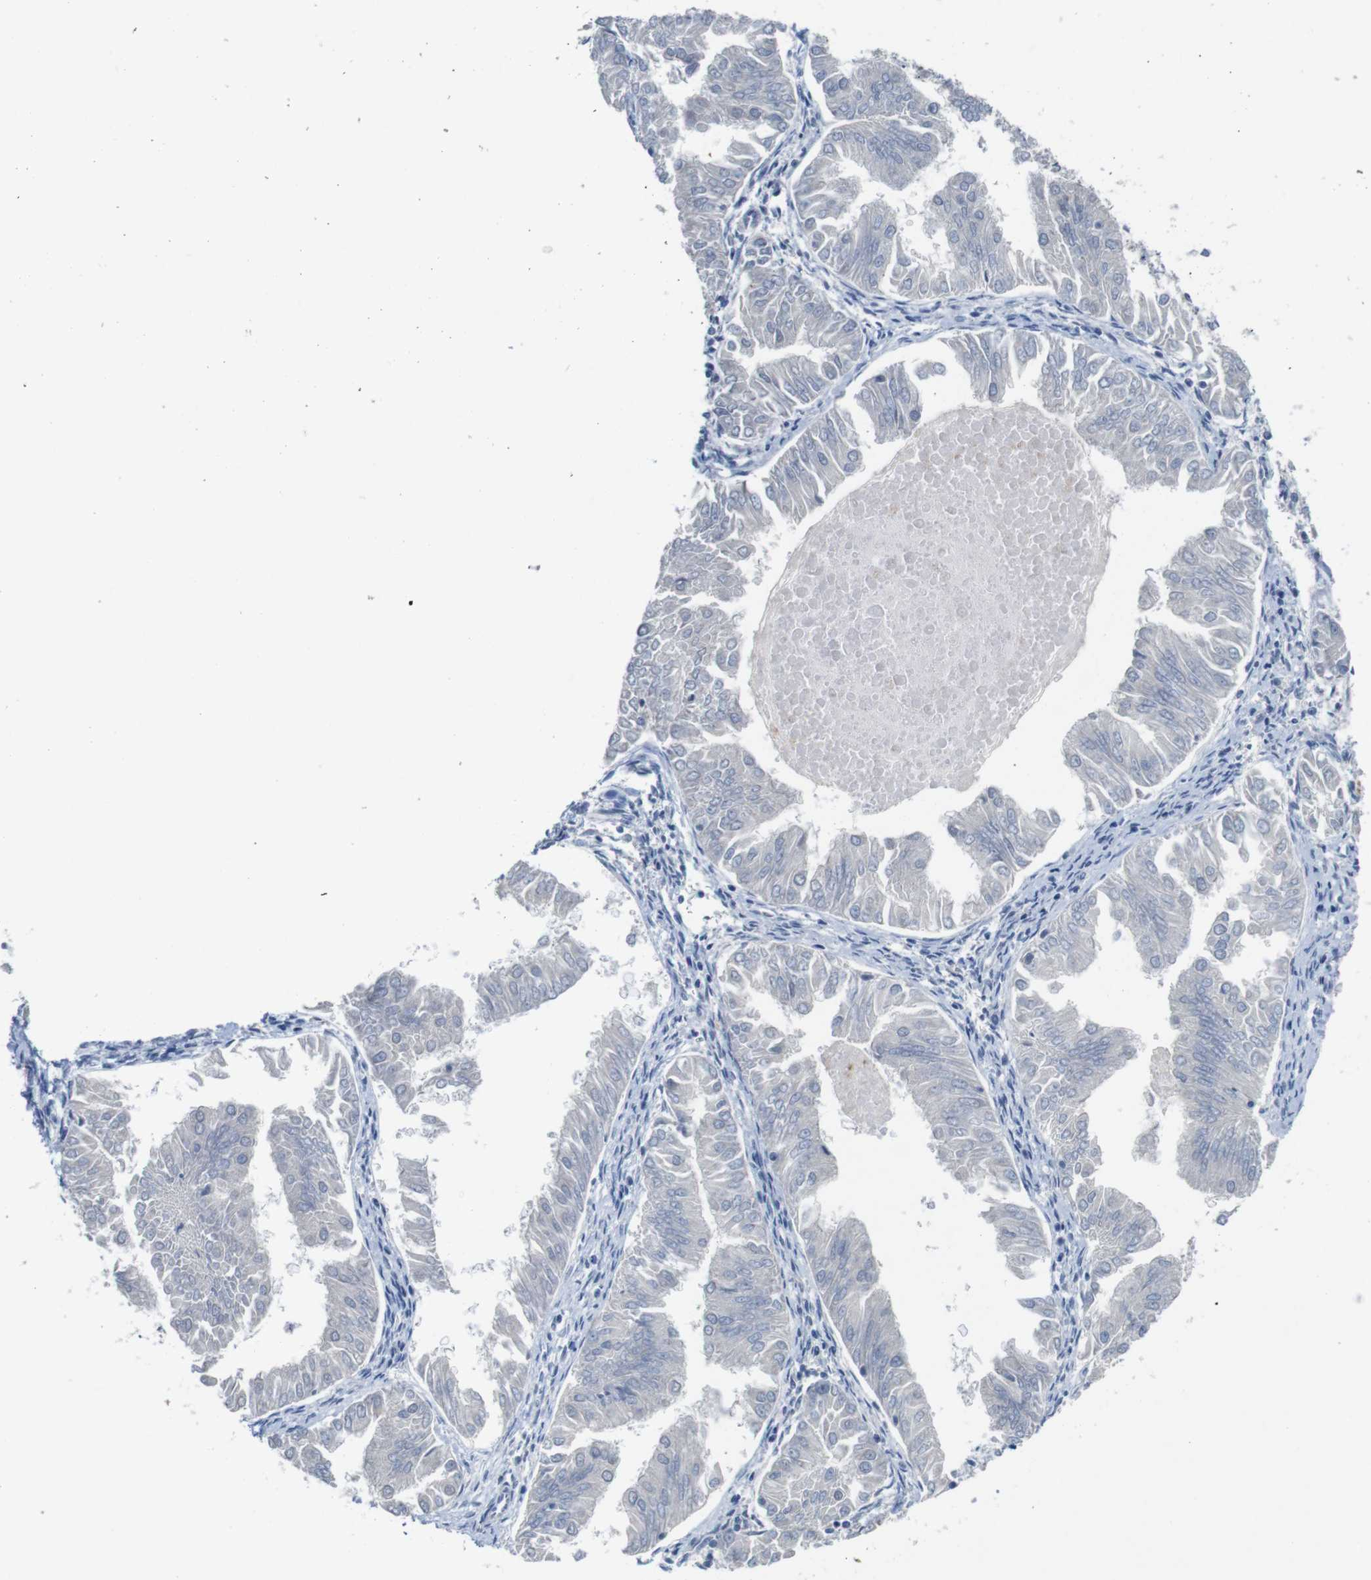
{"staining": {"intensity": "negative", "quantity": "none", "location": "none"}, "tissue": "endometrial cancer", "cell_type": "Tumor cells", "image_type": "cancer", "snomed": [{"axis": "morphology", "description": "Adenocarcinoma, NOS"}, {"axis": "topography", "description": "Endometrium"}], "caption": "IHC image of neoplastic tissue: human endometrial cancer (adenocarcinoma) stained with DAB (3,3'-diaminobenzidine) demonstrates no significant protein staining in tumor cells.", "gene": "SLC2A8", "patient": {"sex": "female", "age": 53}}